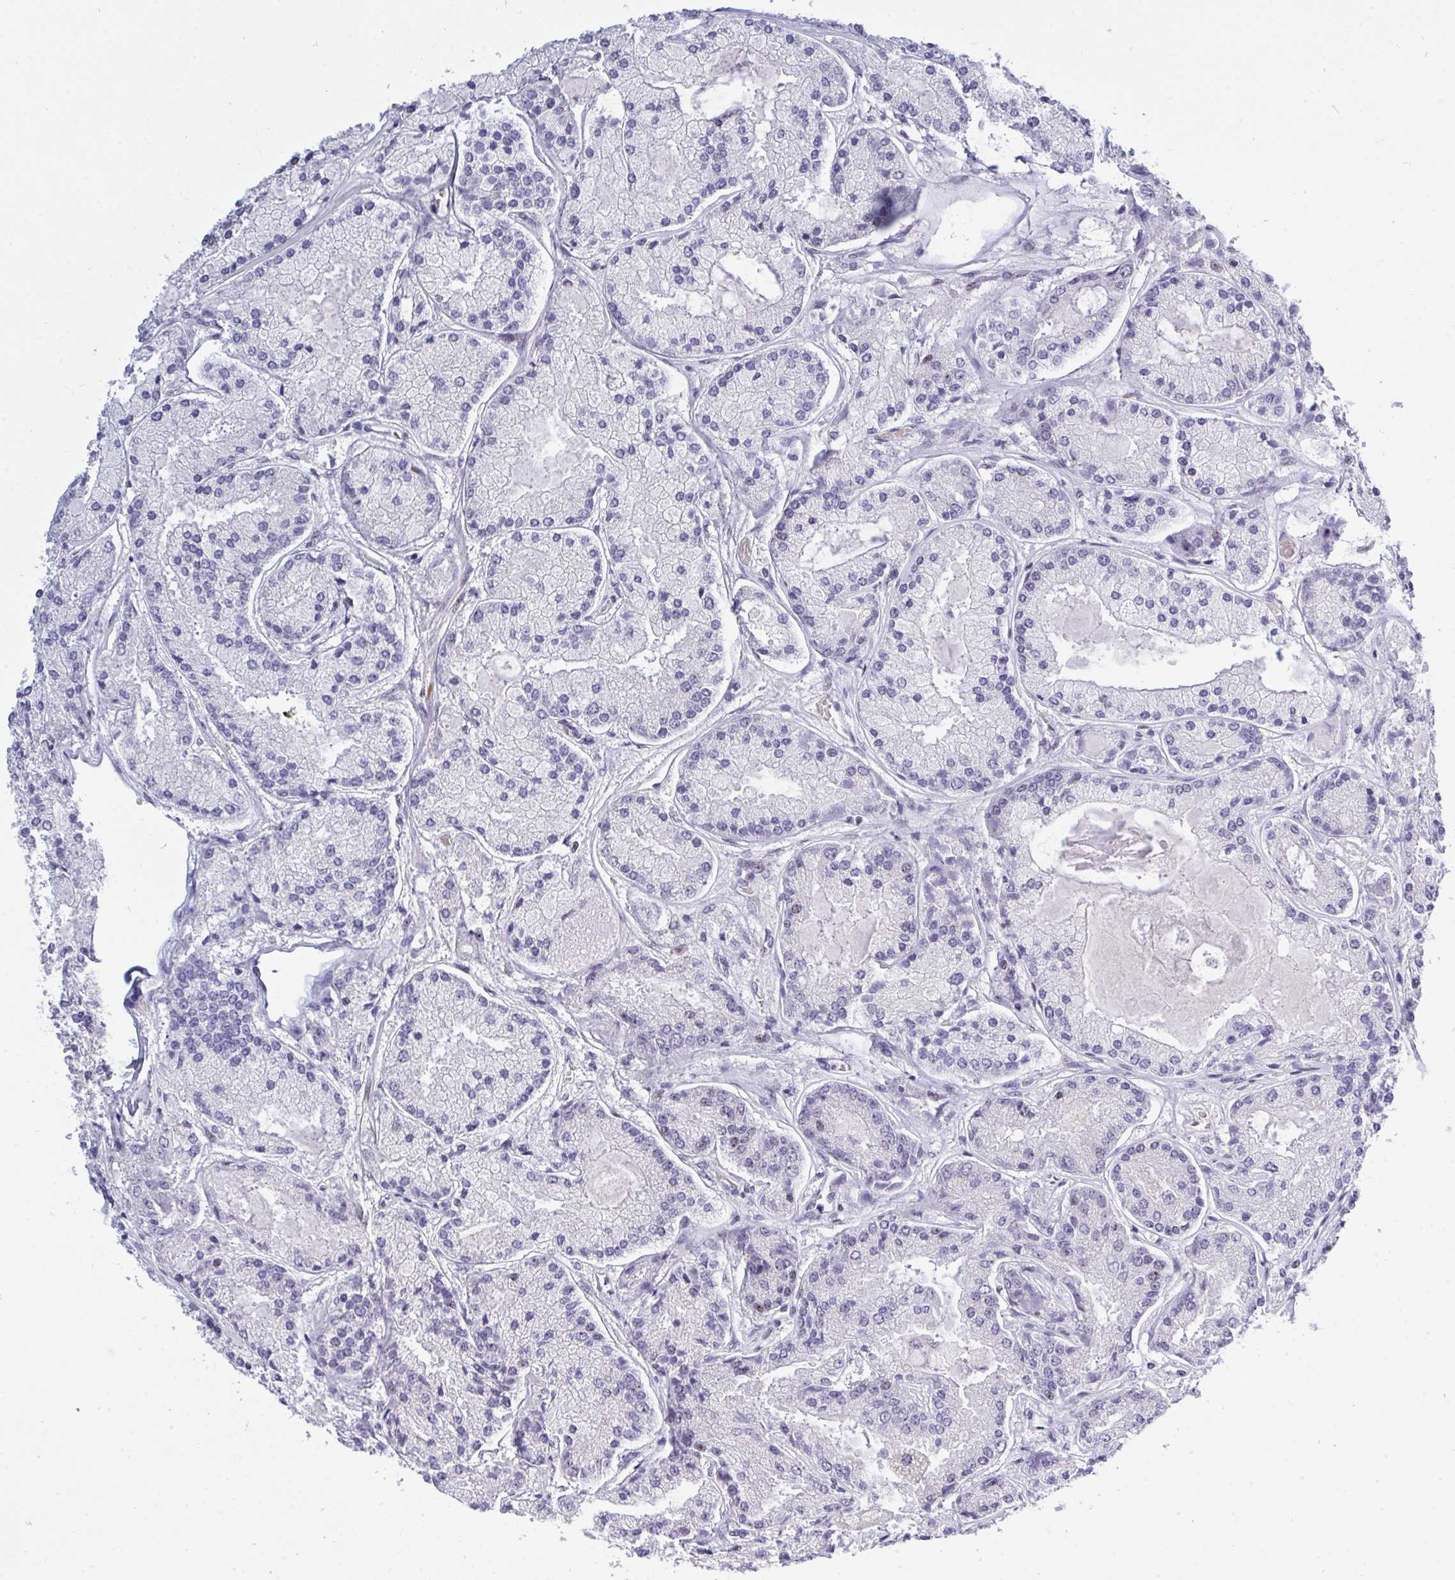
{"staining": {"intensity": "negative", "quantity": "none", "location": "none"}, "tissue": "prostate cancer", "cell_type": "Tumor cells", "image_type": "cancer", "snomed": [{"axis": "morphology", "description": "Adenocarcinoma, High grade"}, {"axis": "topography", "description": "Prostate"}], "caption": "Immunohistochemistry (IHC) of prostate cancer exhibits no positivity in tumor cells.", "gene": "PLPPR3", "patient": {"sex": "male", "age": 67}}